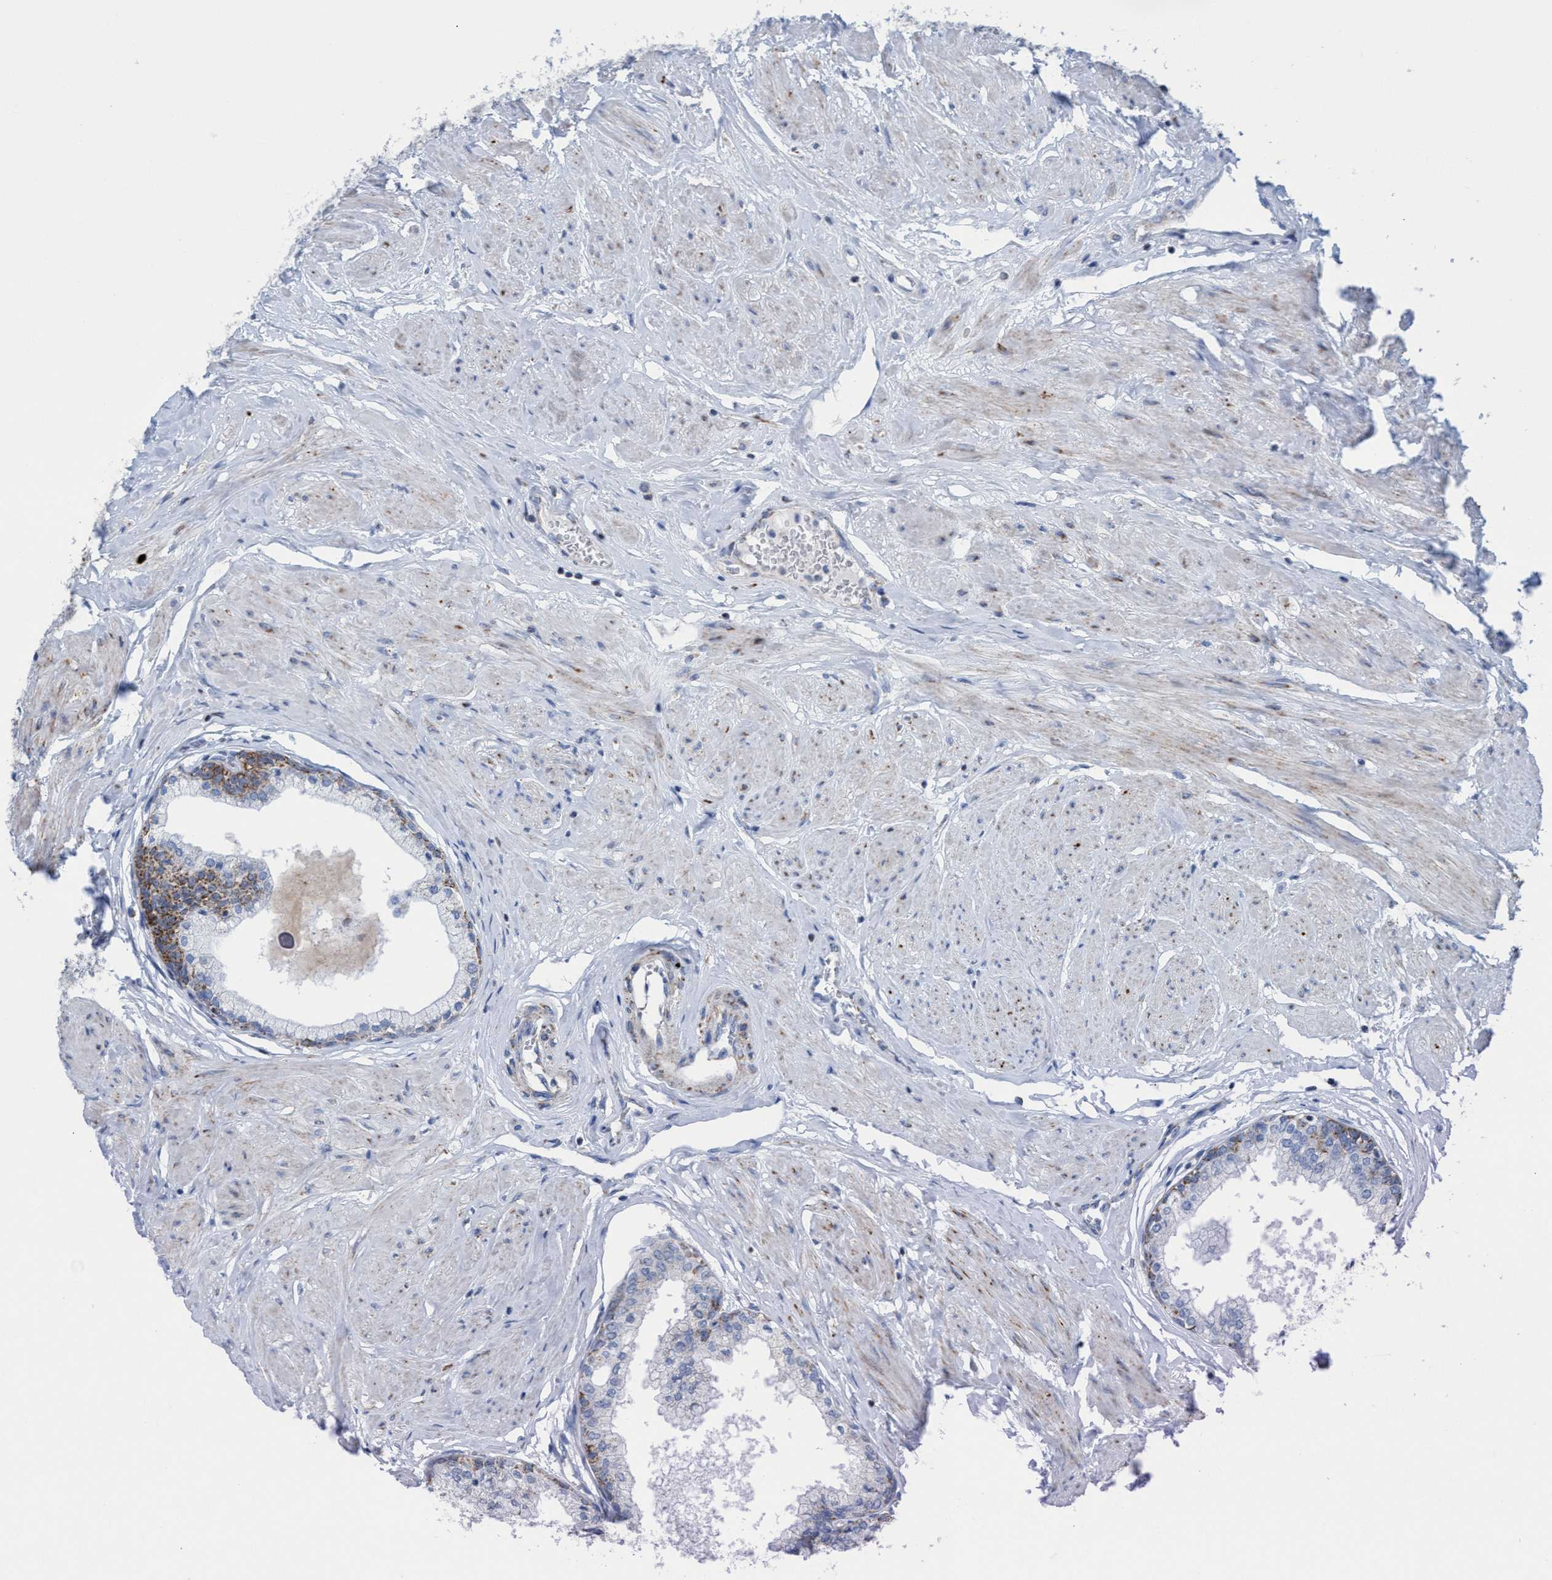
{"staining": {"intensity": "strong", "quantity": "25%-75%", "location": "cytoplasmic/membranous"}, "tissue": "seminal vesicle", "cell_type": "Glandular cells", "image_type": "normal", "snomed": [{"axis": "morphology", "description": "Normal tissue, NOS"}, {"axis": "topography", "description": "Prostate"}, {"axis": "topography", "description": "Seminal veicle"}], "caption": "This histopathology image exhibits immunohistochemistry (IHC) staining of normal seminal vesicle, with high strong cytoplasmic/membranous expression in approximately 25%-75% of glandular cells.", "gene": "GGA3", "patient": {"sex": "male", "age": 60}}